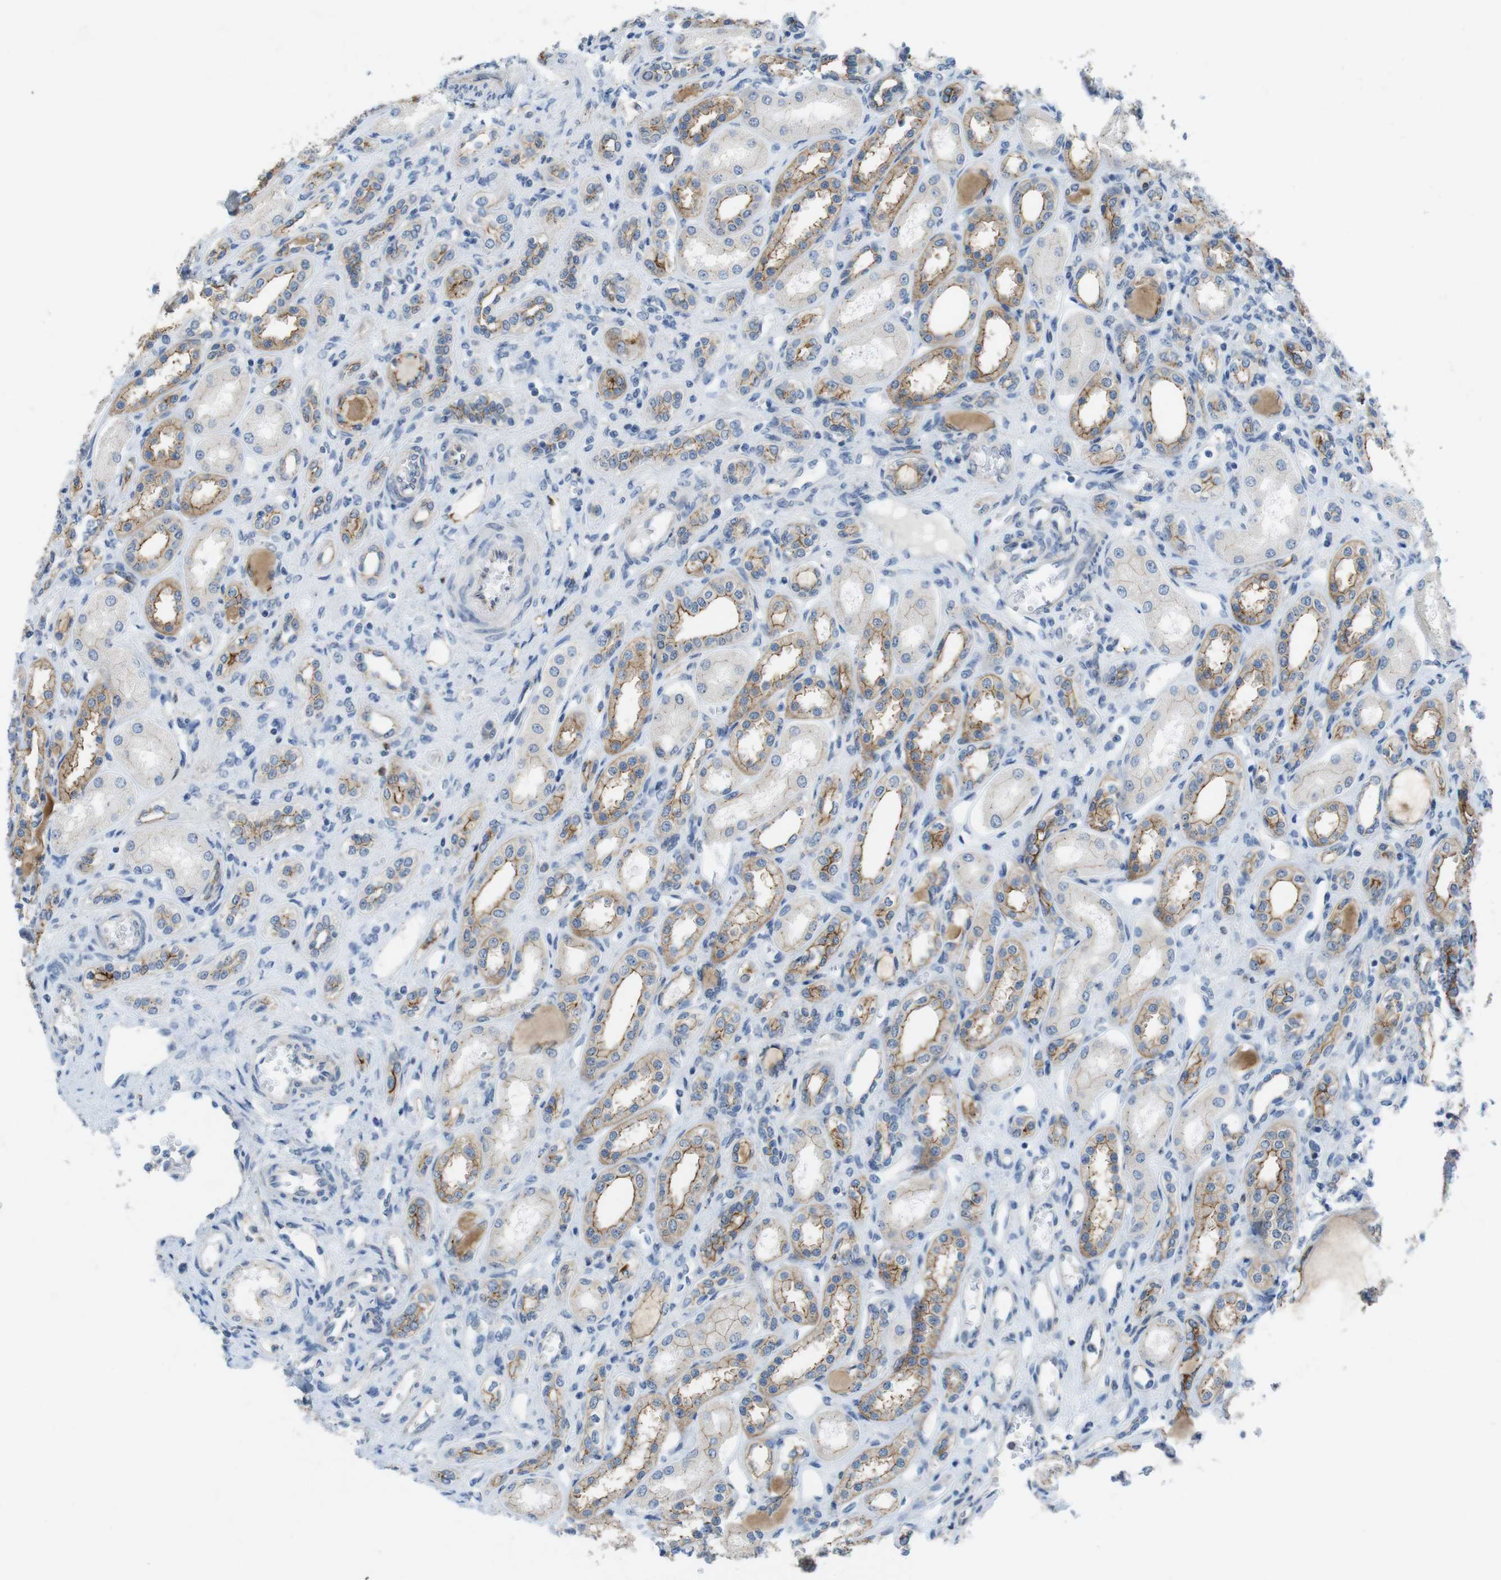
{"staining": {"intensity": "negative", "quantity": "none", "location": "none"}, "tissue": "kidney", "cell_type": "Cells in glomeruli", "image_type": "normal", "snomed": [{"axis": "morphology", "description": "Normal tissue, NOS"}, {"axis": "topography", "description": "Kidney"}], "caption": "This histopathology image is of unremarkable kidney stained with IHC to label a protein in brown with the nuclei are counter-stained blue. There is no positivity in cells in glomeruli. (DAB (3,3'-diaminobenzidine) IHC with hematoxylin counter stain).", "gene": "TJP3", "patient": {"sex": "male", "age": 7}}